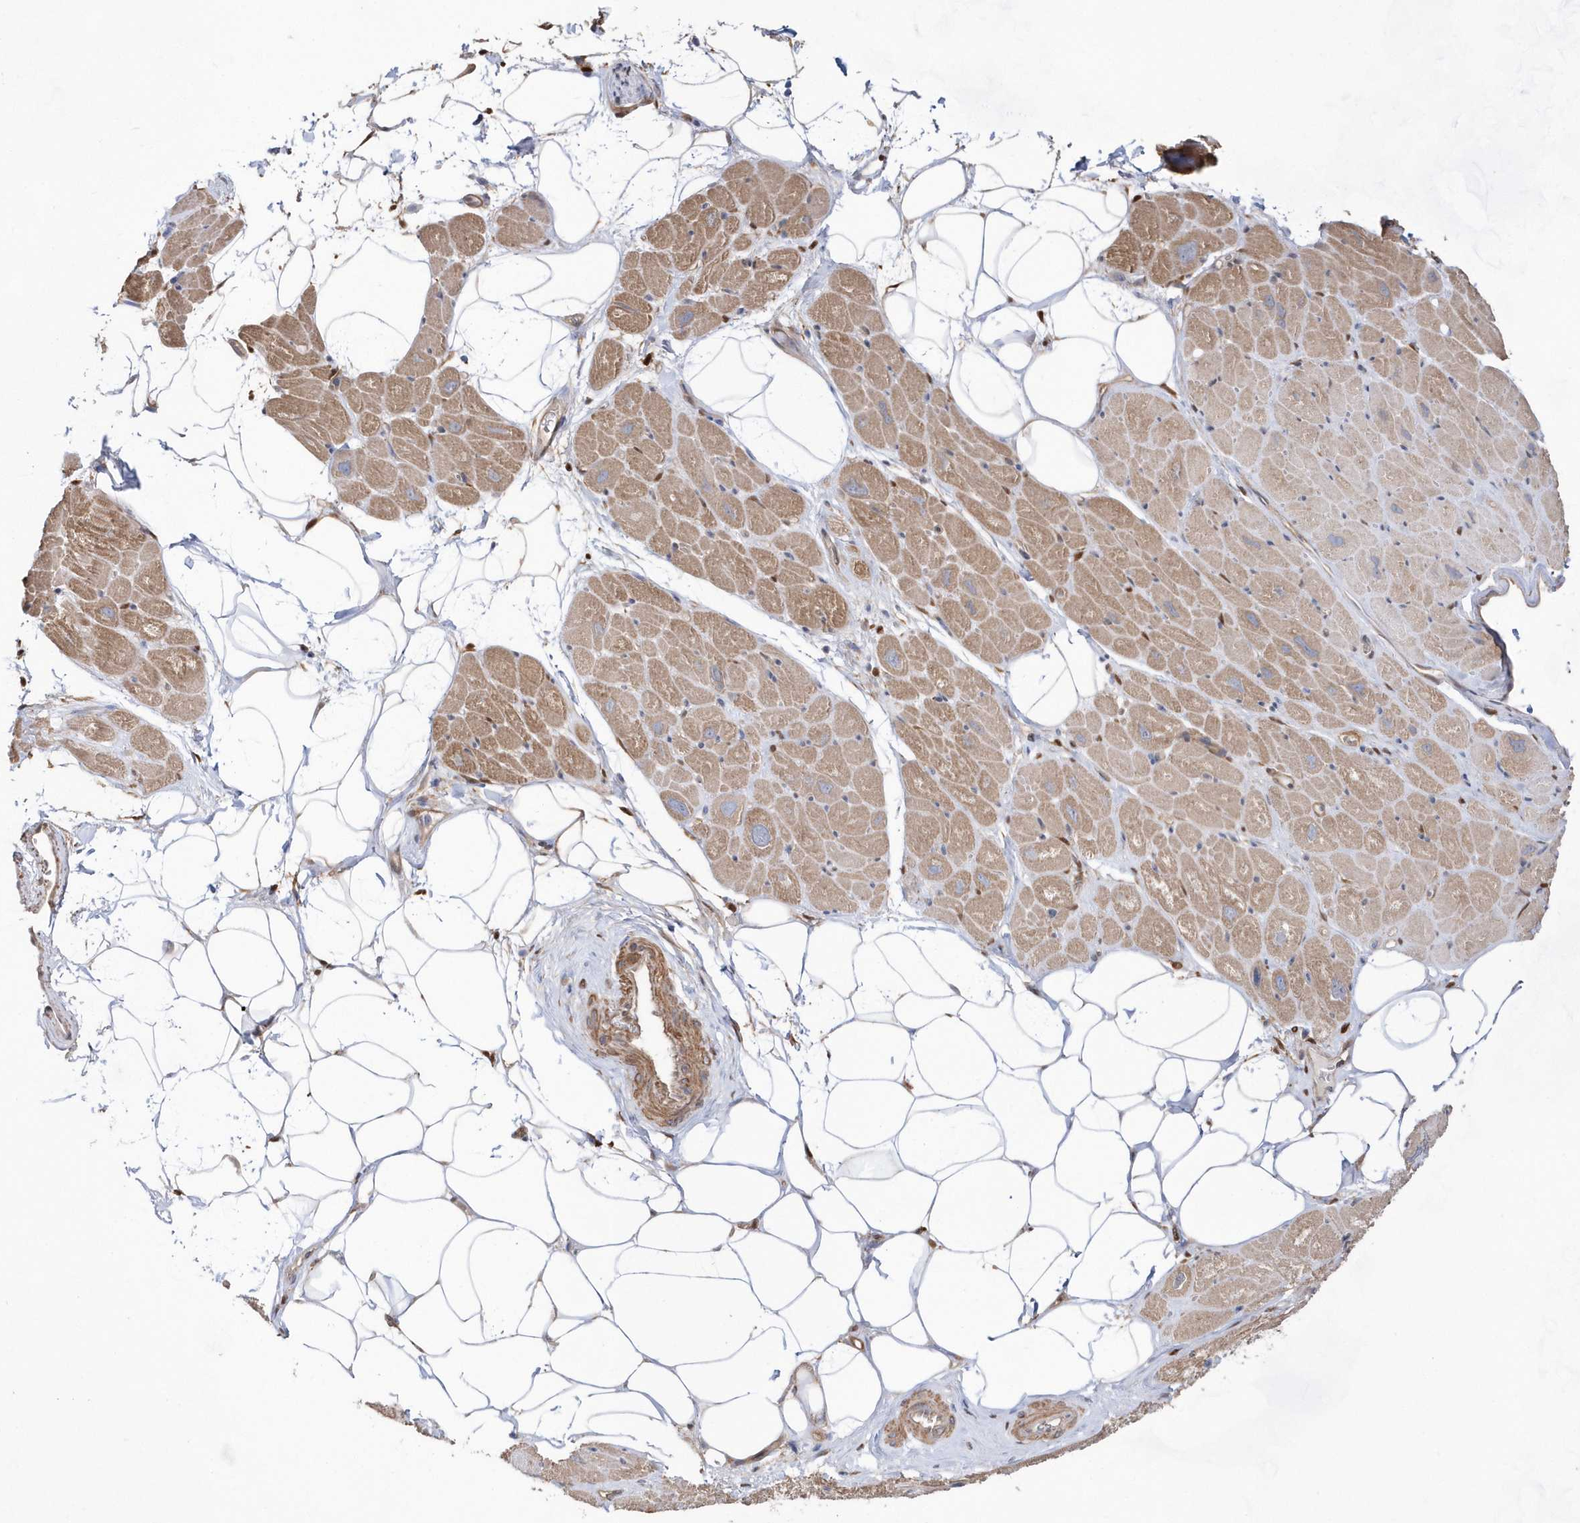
{"staining": {"intensity": "weak", "quantity": "25%-75%", "location": "cytoplasmic/membranous"}, "tissue": "heart muscle", "cell_type": "Cardiomyocytes", "image_type": "normal", "snomed": [{"axis": "morphology", "description": "Normal tissue, NOS"}, {"axis": "topography", "description": "Heart"}], "caption": "Immunohistochemistry micrograph of benign heart muscle: heart muscle stained using immunohistochemistry (IHC) reveals low levels of weak protein expression localized specifically in the cytoplasmic/membranous of cardiomyocytes, appearing as a cytoplasmic/membranous brown color.", "gene": "BDH2", "patient": {"sex": "male", "age": 50}}